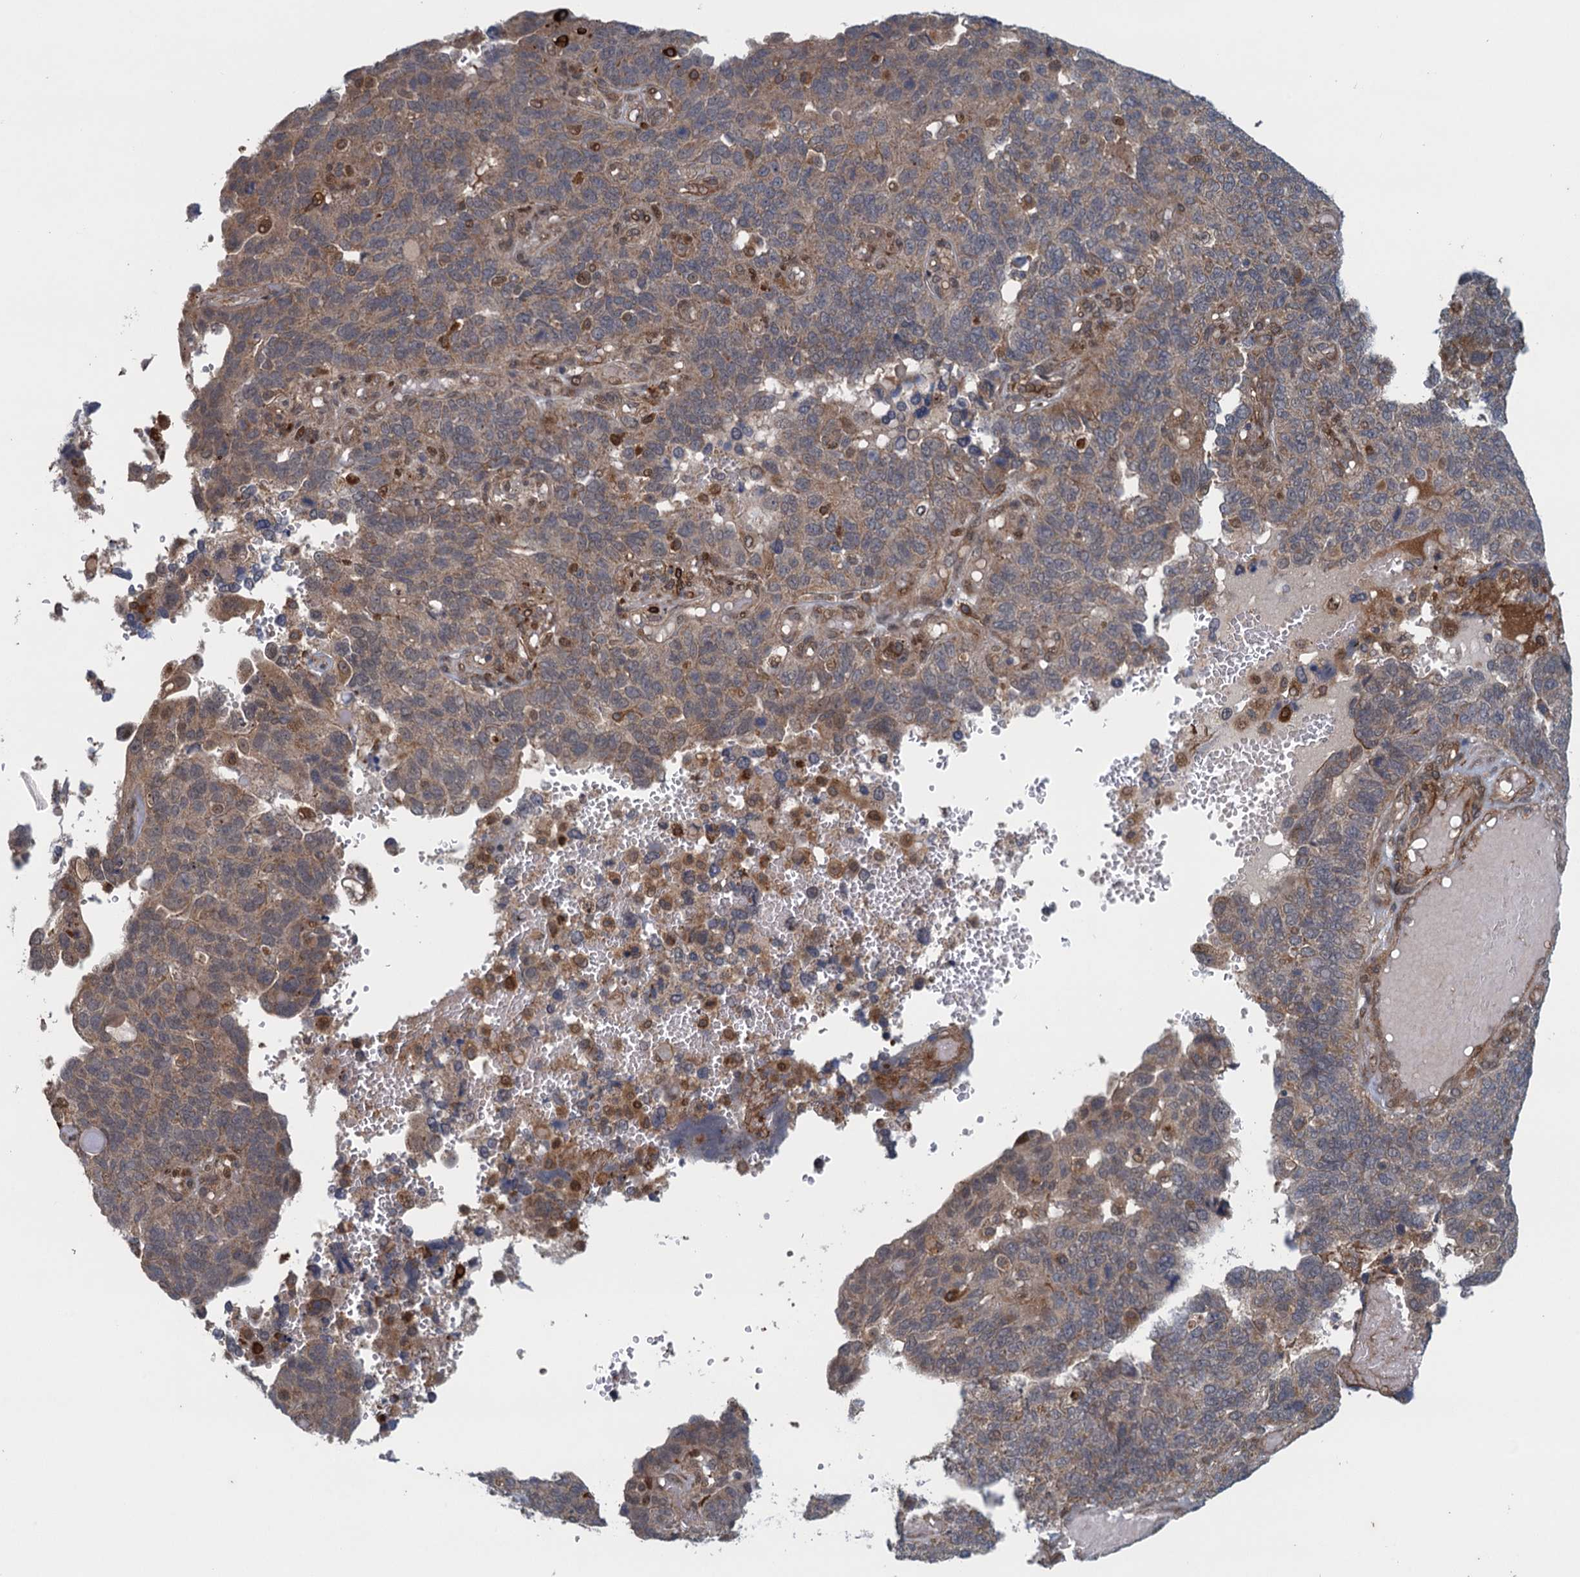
{"staining": {"intensity": "weak", "quantity": "25%-75%", "location": "cytoplasmic/membranous"}, "tissue": "endometrial cancer", "cell_type": "Tumor cells", "image_type": "cancer", "snomed": [{"axis": "morphology", "description": "Adenocarcinoma, NOS"}, {"axis": "topography", "description": "Endometrium"}], "caption": "Protein expression analysis of endometrial cancer shows weak cytoplasmic/membranous expression in about 25%-75% of tumor cells.", "gene": "NLRP10", "patient": {"sex": "female", "age": 66}}